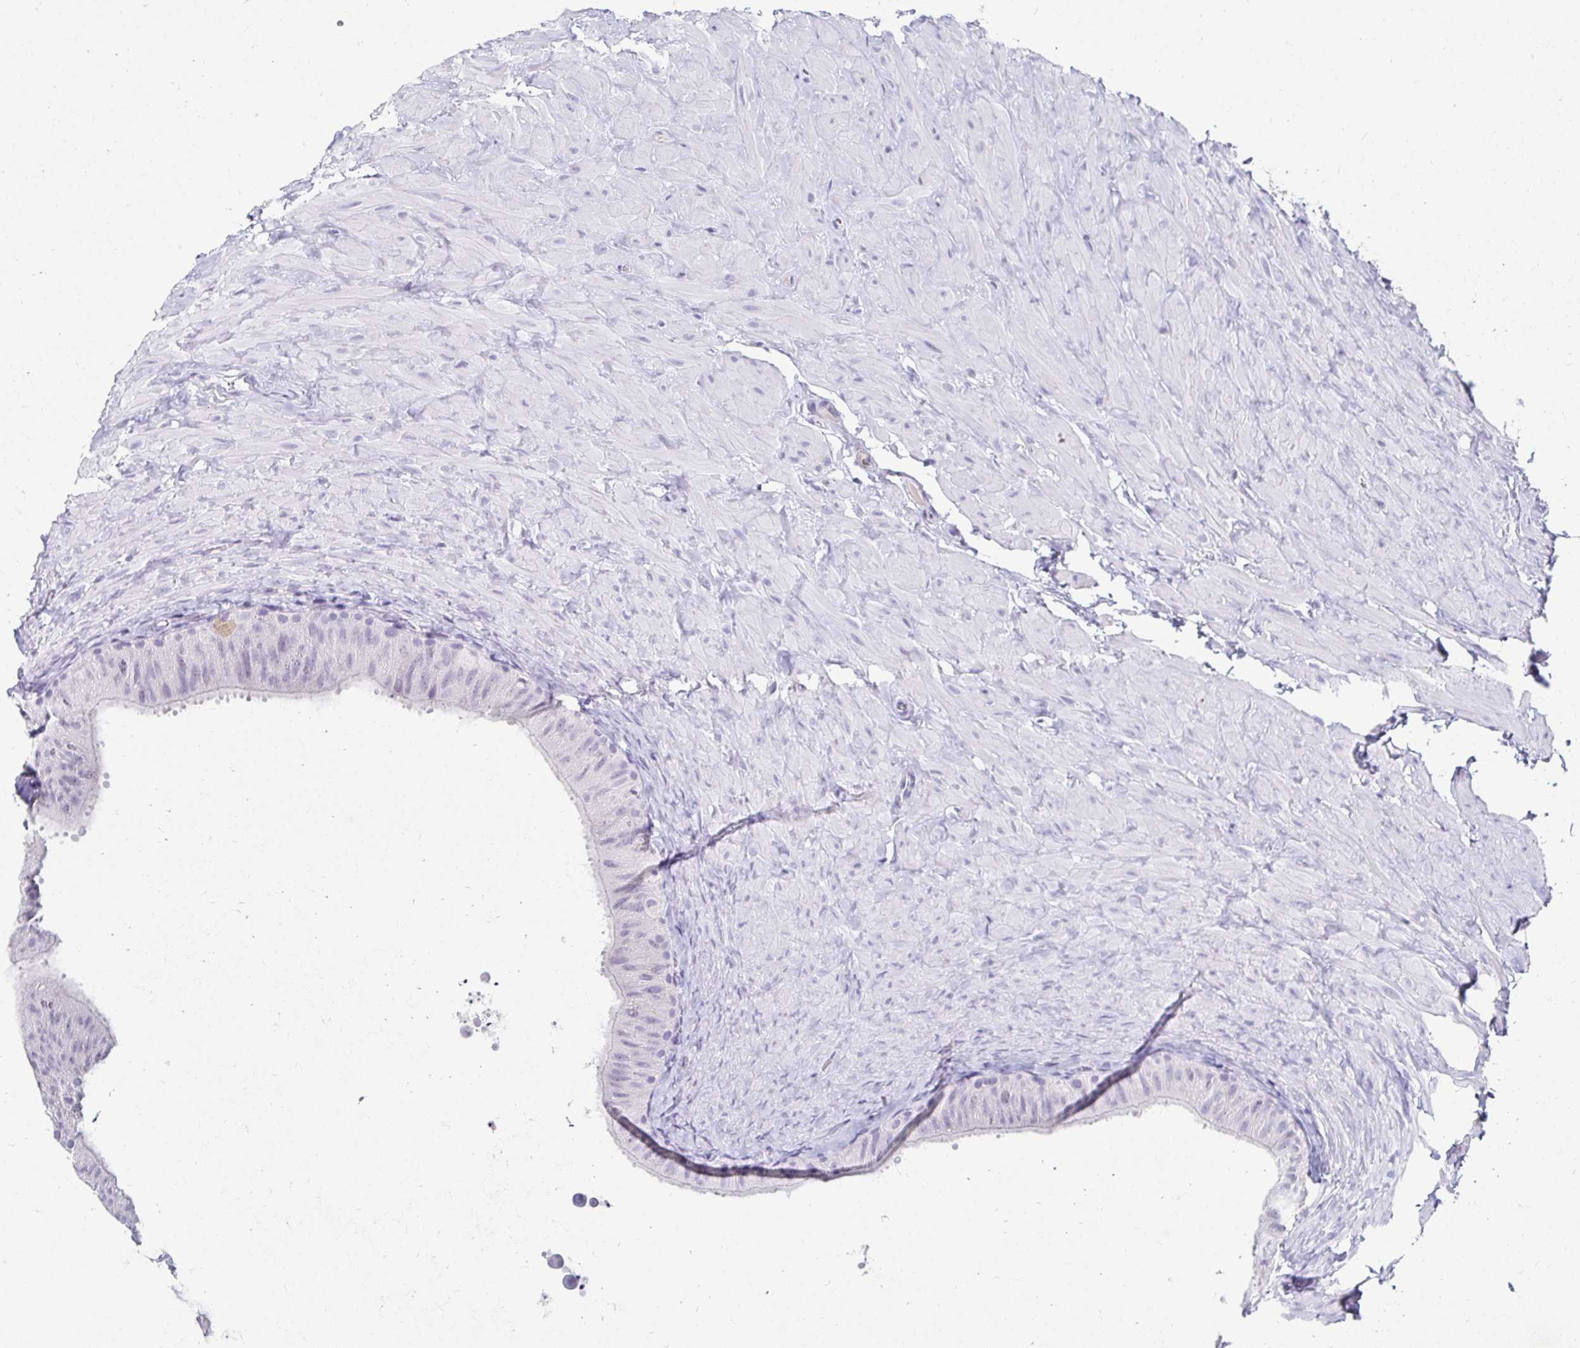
{"staining": {"intensity": "negative", "quantity": "none", "location": "none"}, "tissue": "epididymis", "cell_type": "Glandular cells", "image_type": "normal", "snomed": [{"axis": "morphology", "description": "Normal tissue, NOS"}, {"axis": "topography", "description": "Epididymis, spermatic cord, NOS"}, {"axis": "topography", "description": "Epididymis"}], "caption": "IHC histopathology image of normal human epididymis stained for a protein (brown), which exhibits no expression in glandular cells. (Immunohistochemistry, brightfield microscopy, high magnification).", "gene": "GK2", "patient": {"sex": "male", "age": 31}}